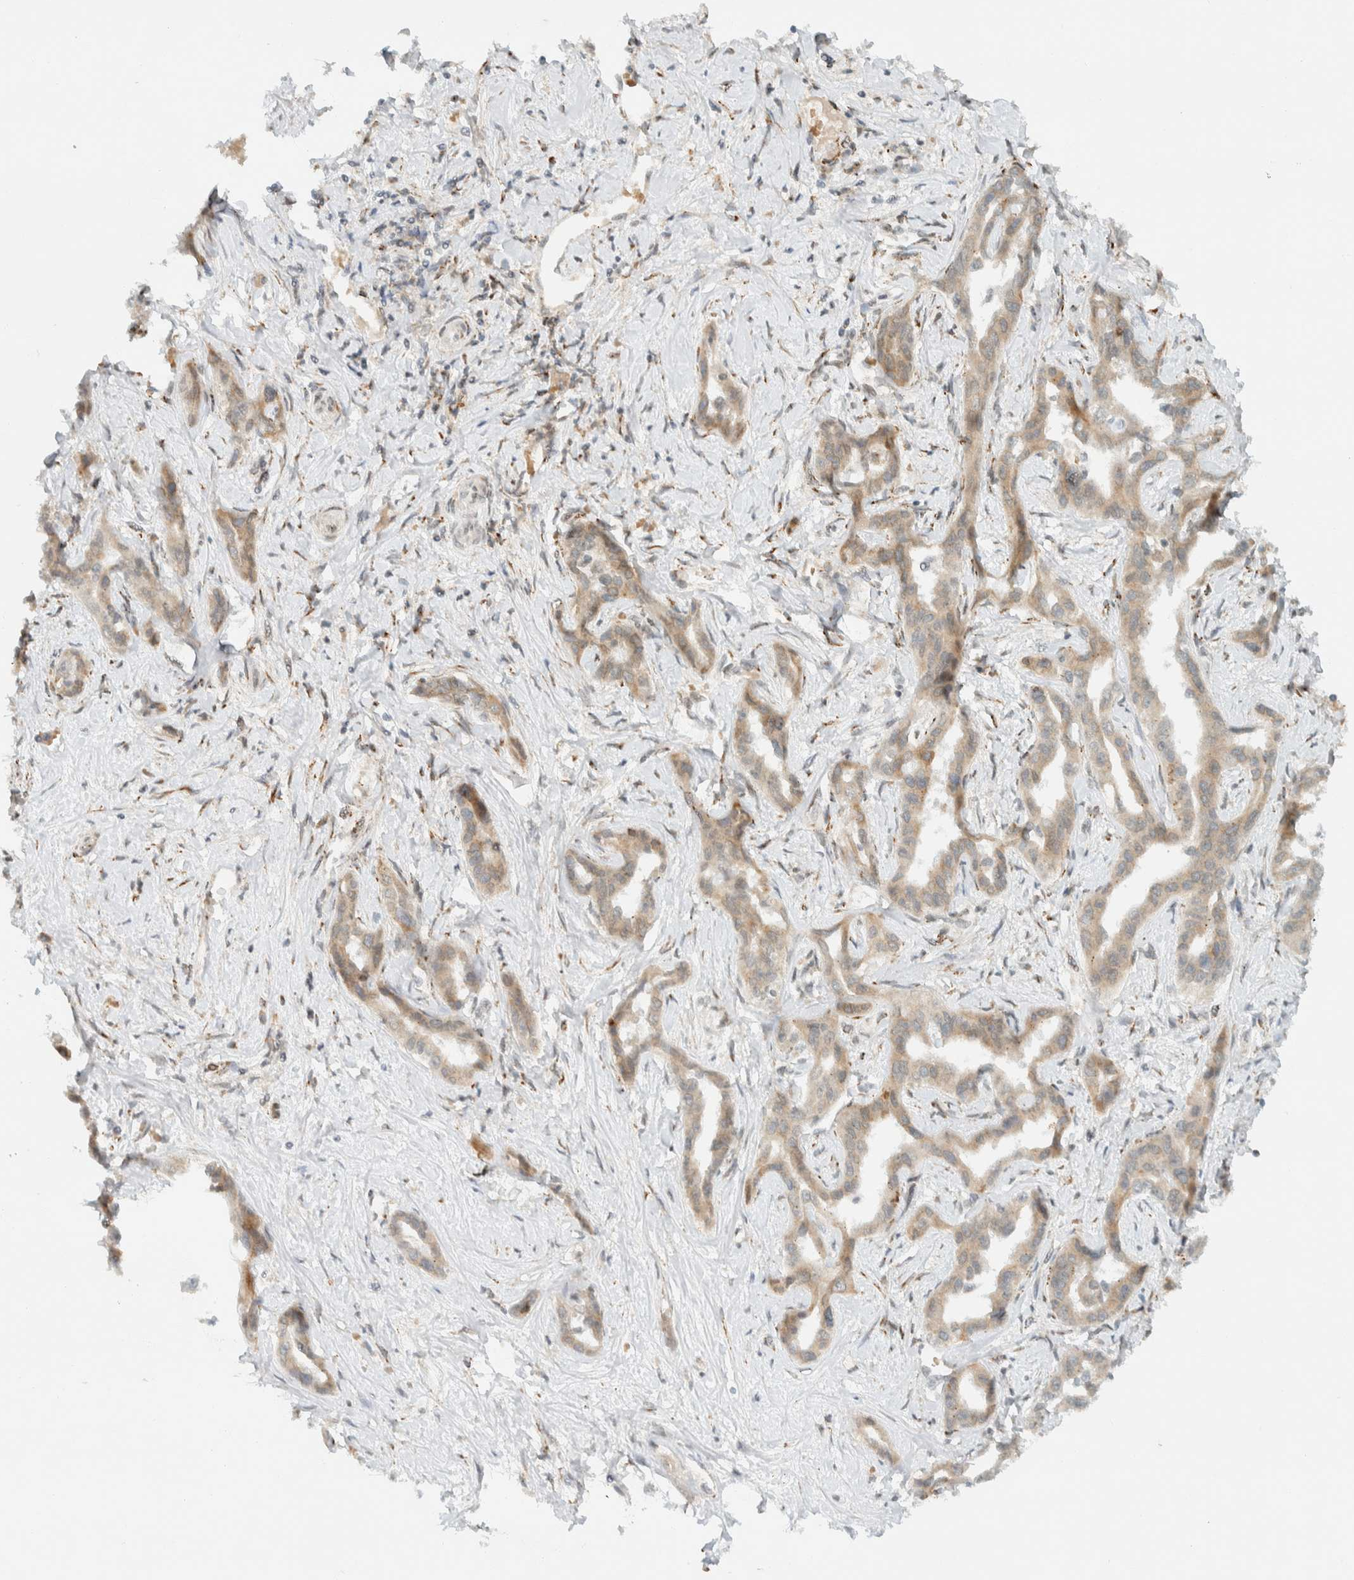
{"staining": {"intensity": "weak", "quantity": ">75%", "location": "cytoplasmic/membranous"}, "tissue": "liver cancer", "cell_type": "Tumor cells", "image_type": "cancer", "snomed": [{"axis": "morphology", "description": "Cholangiocarcinoma"}, {"axis": "topography", "description": "Liver"}], "caption": "A high-resolution photomicrograph shows IHC staining of liver cancer (cholangiocarcinoma), which exhibits weak cytoplasmic/membranous expression in approximately >75% of tumor cells.", "gene": "ITPRID1", "patient": {"sex": "male", "age": 59}}